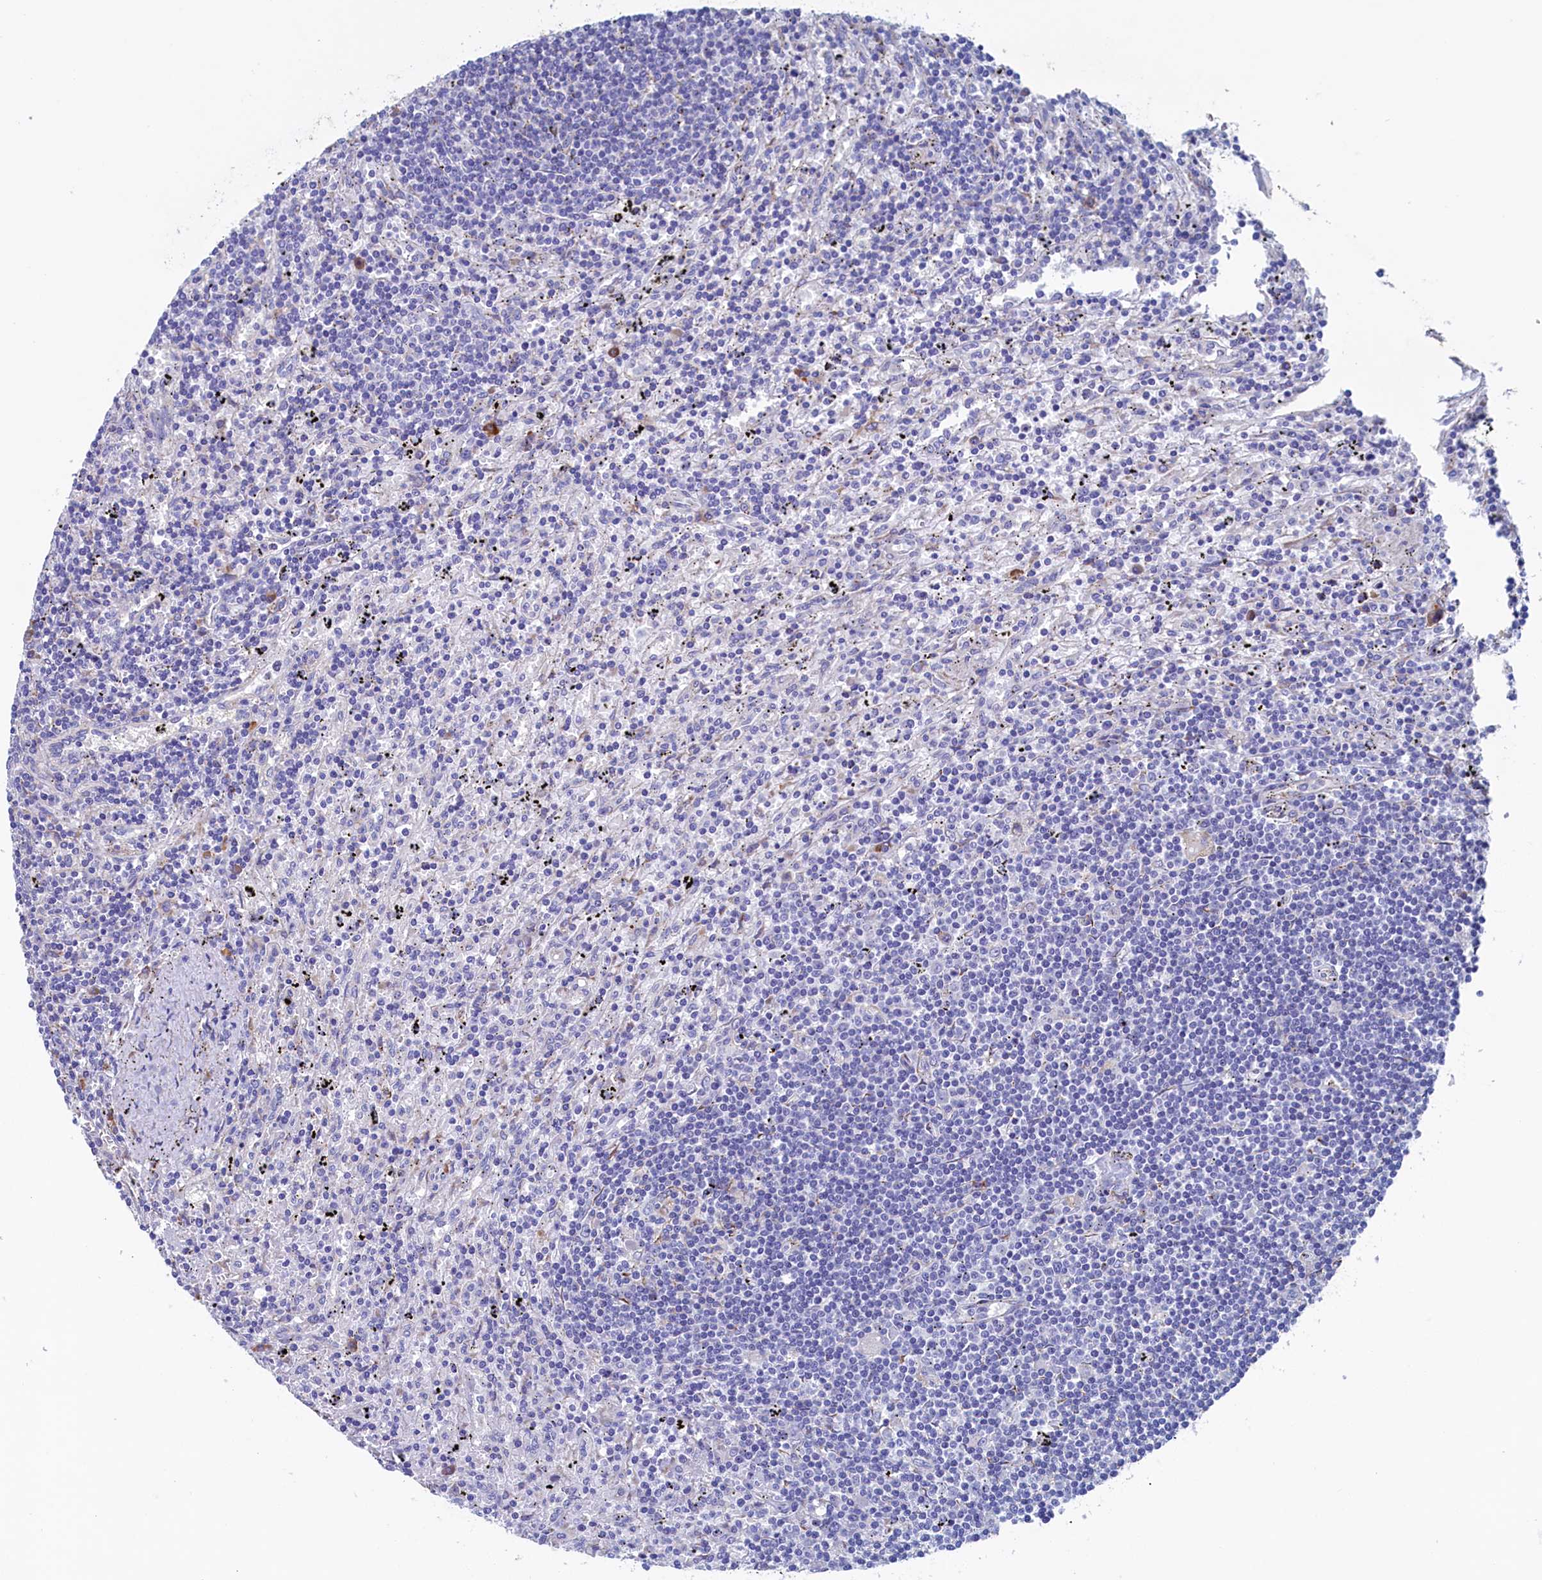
{"staining": {"intensity": "negative", "quantity": "none", "location": "none"}, "tissue": "lymphoma", "cell_type": "Tumor cells", "image_type": "cancer", "snomed": [{"axis": "morphology", "description": "Malignant lymphoma, non-Hodgkin's type, Low grade"}, {"axis": "topography", "description": "Spleen"}], "caption": "Tumor cells are negative for brown protein staining in lymphoma.", "gene": "CBLIF", "patient": {"sex": "male", "age": 76}}